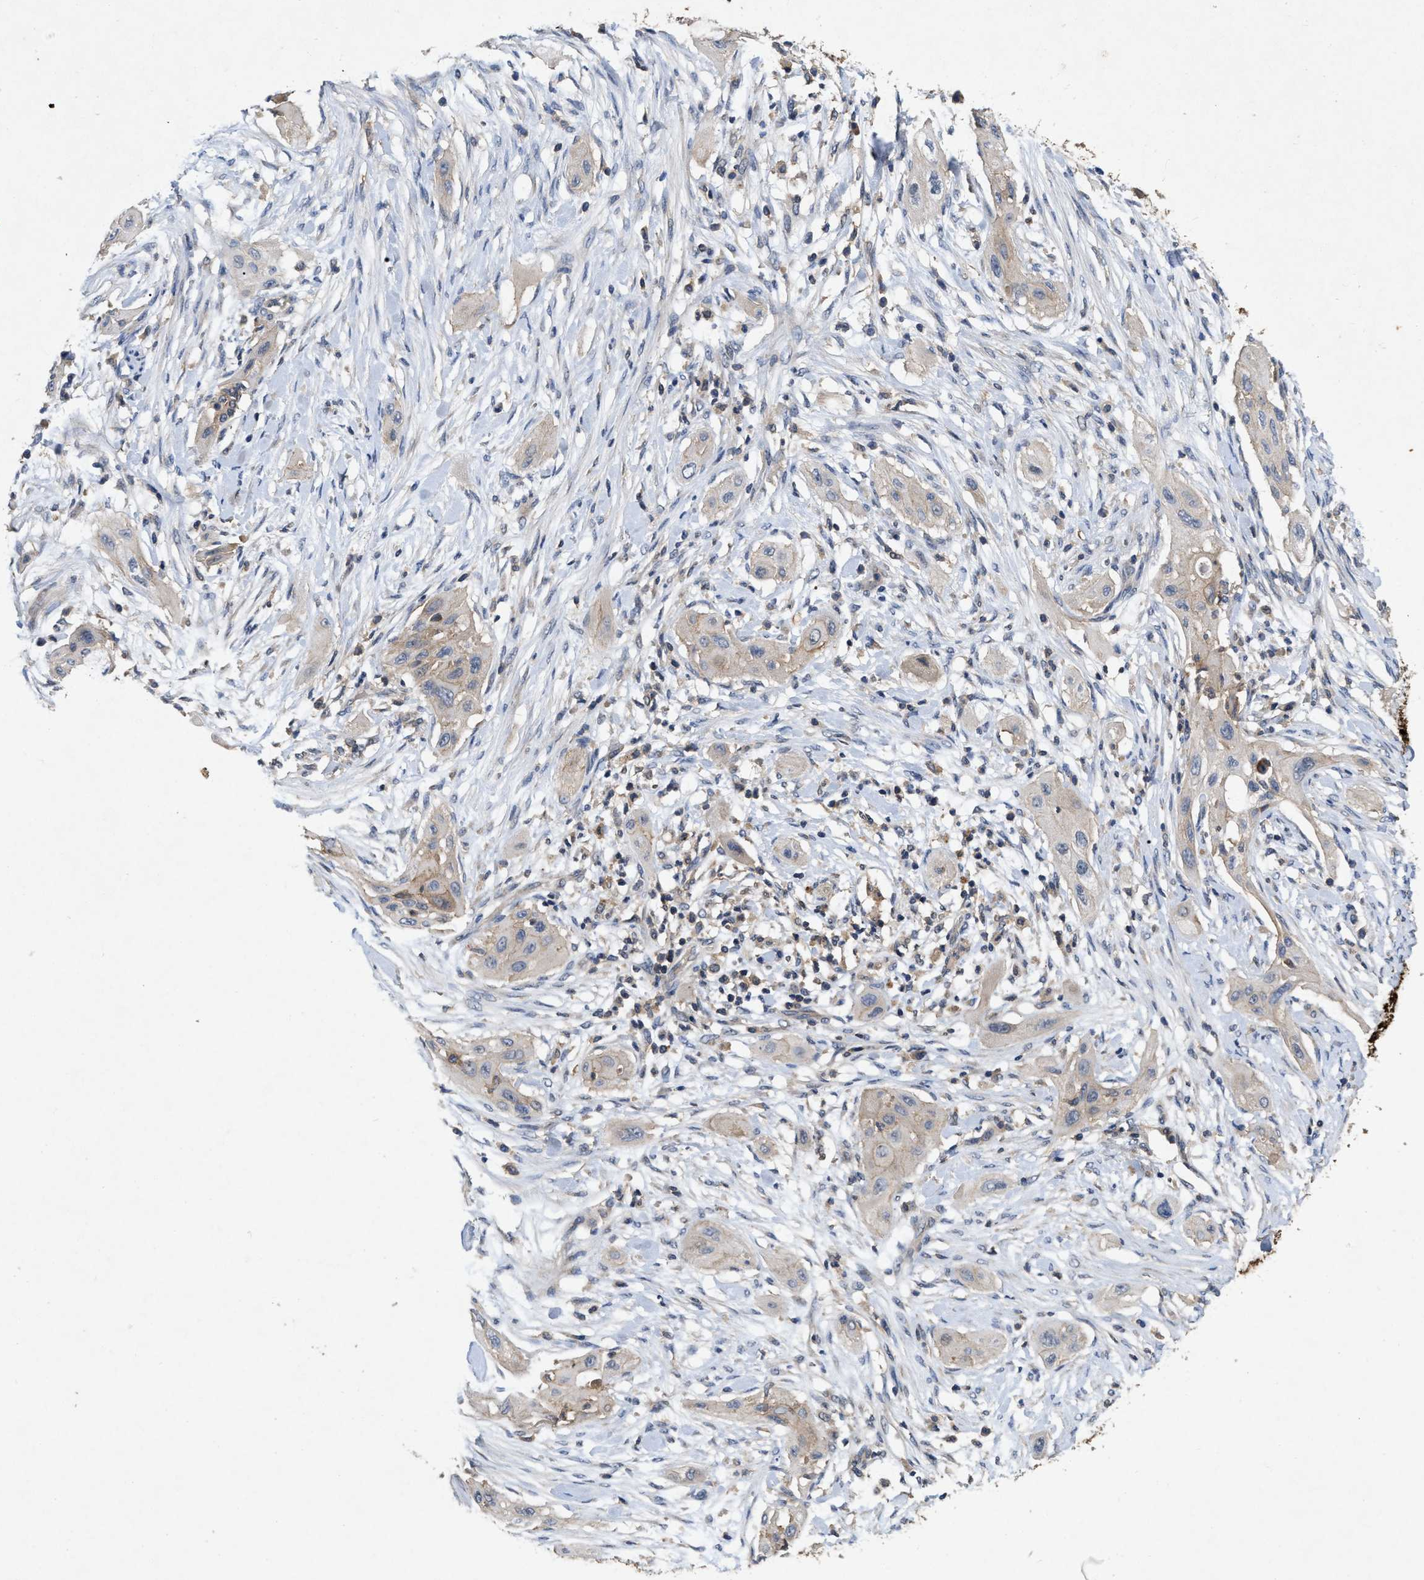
{"staining": {"intensity": "weak", "quantity": "25%-75%", "location": "cytoplasmic/membranous"}, "tissue": "lung cancer", "cell_type": "Tumor cells", "image_type": "cancer", "snomed": [{"axis": "morphology", "description": "Squamous cell carcinoma, NOS"}, {"axis": "topography", "description": "Lung"}], "caption": "DAB immunohistochemical staining of squamous cell carcinoma (lung) reveals weak cytoplasmic/membranous protein staining in approximately 25%-75% of tumor cells.", "gene": "LPAR2", "patient": {"sex": "female", "age": 47}}